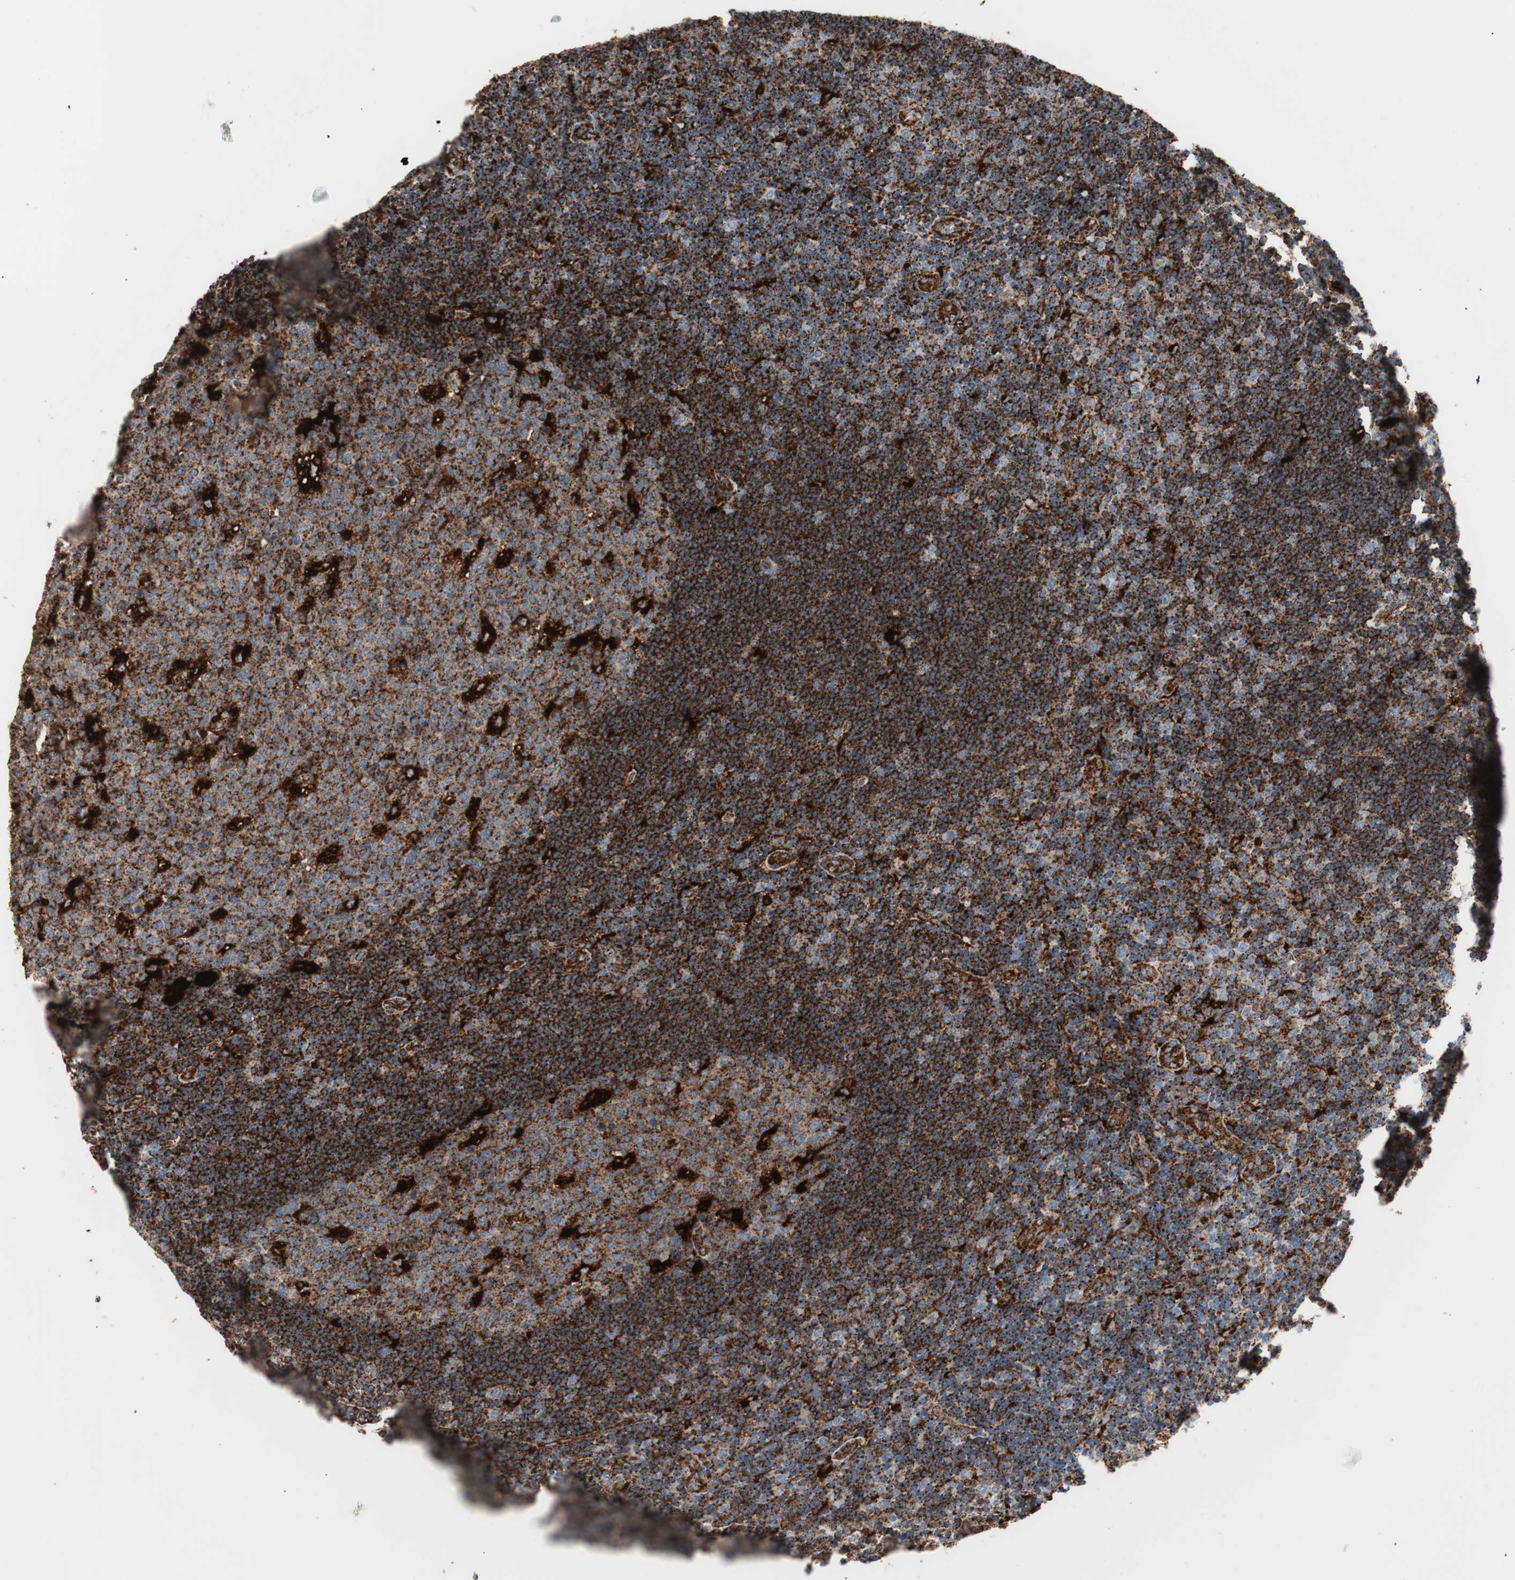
{"staining": {"intensity": "strong", "quantity": ">75%", "location": "cytoplasmic/membranous"}, "tissue": "lymph node", "cell_type": "Germinal center cells", "image_type": "normal", "snomed": [{"axis": "morphology", "description": "Normal tissue, NOS"}, {"axis": "topography", "description": "Lymph node"}, {"axis": "topography", "description": "Salivary gland"}], "caption": "Immunohistochemistry (IHC) (DAB) staining of benign lymph node shows strong cytoplasmic/membranous protein staining in about >75% of germinal center cells.", "gene": "LAMP1", "patient": {"sex": "male", "age": 8}}